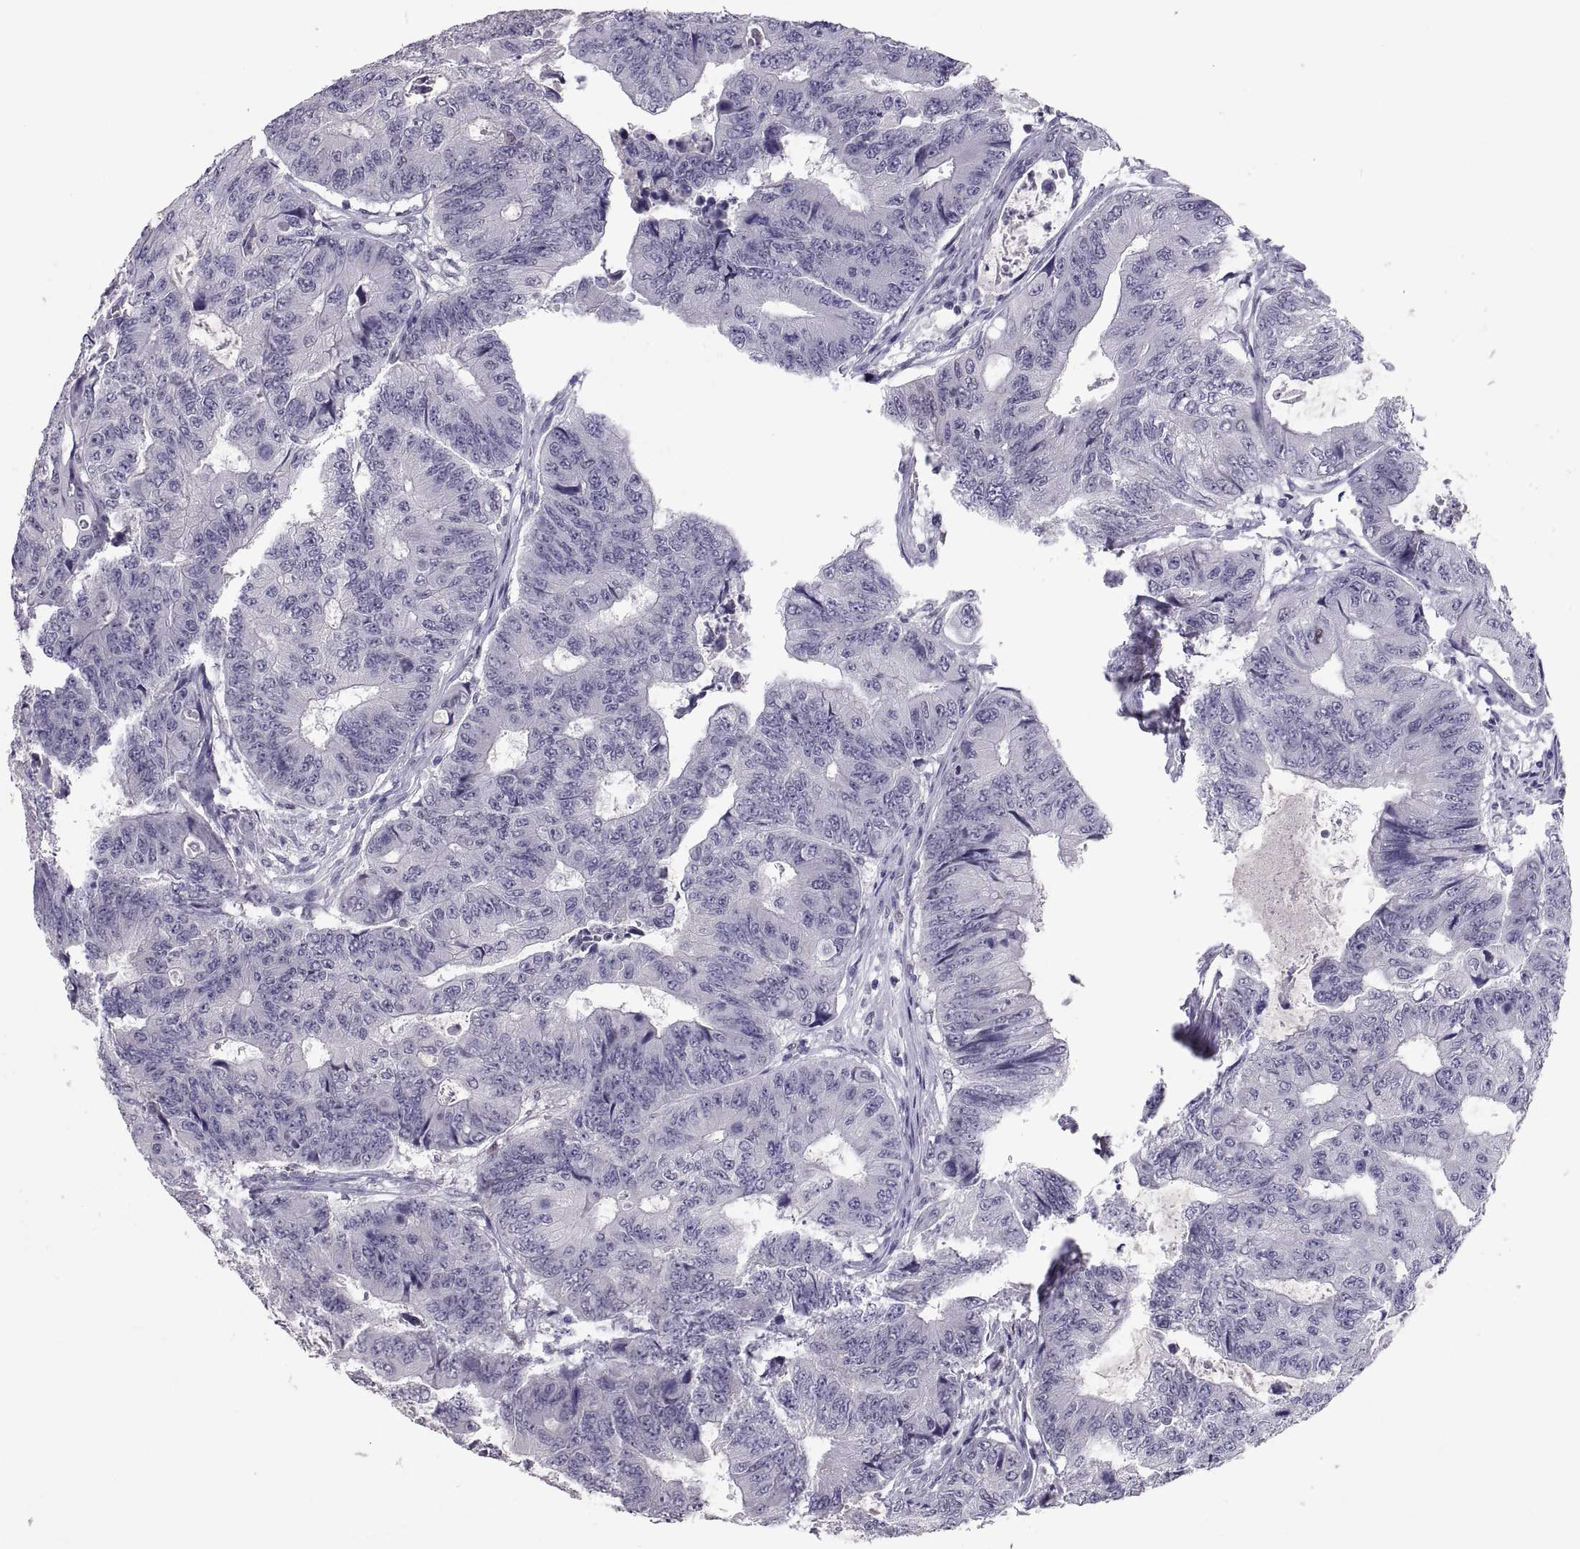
{"staining": {"intensity": "negative", "quantity": "none", "location": "none"}, "tissue": "colorectal cancer", "cell_type": "Tumor cells", "image_type": "cancer", "snomed": [{"axis": "morphology", "description": "Adenocarcinoma, NOS"}, {"axis": "topography", "description": "Colon"}], "caption": "This is an IHC micrograph of adenocarcinoma (colorectal). There is no staining in tumor cells.", "gene": "SOX21", "patient": {"sex": "female", "age": 48}}